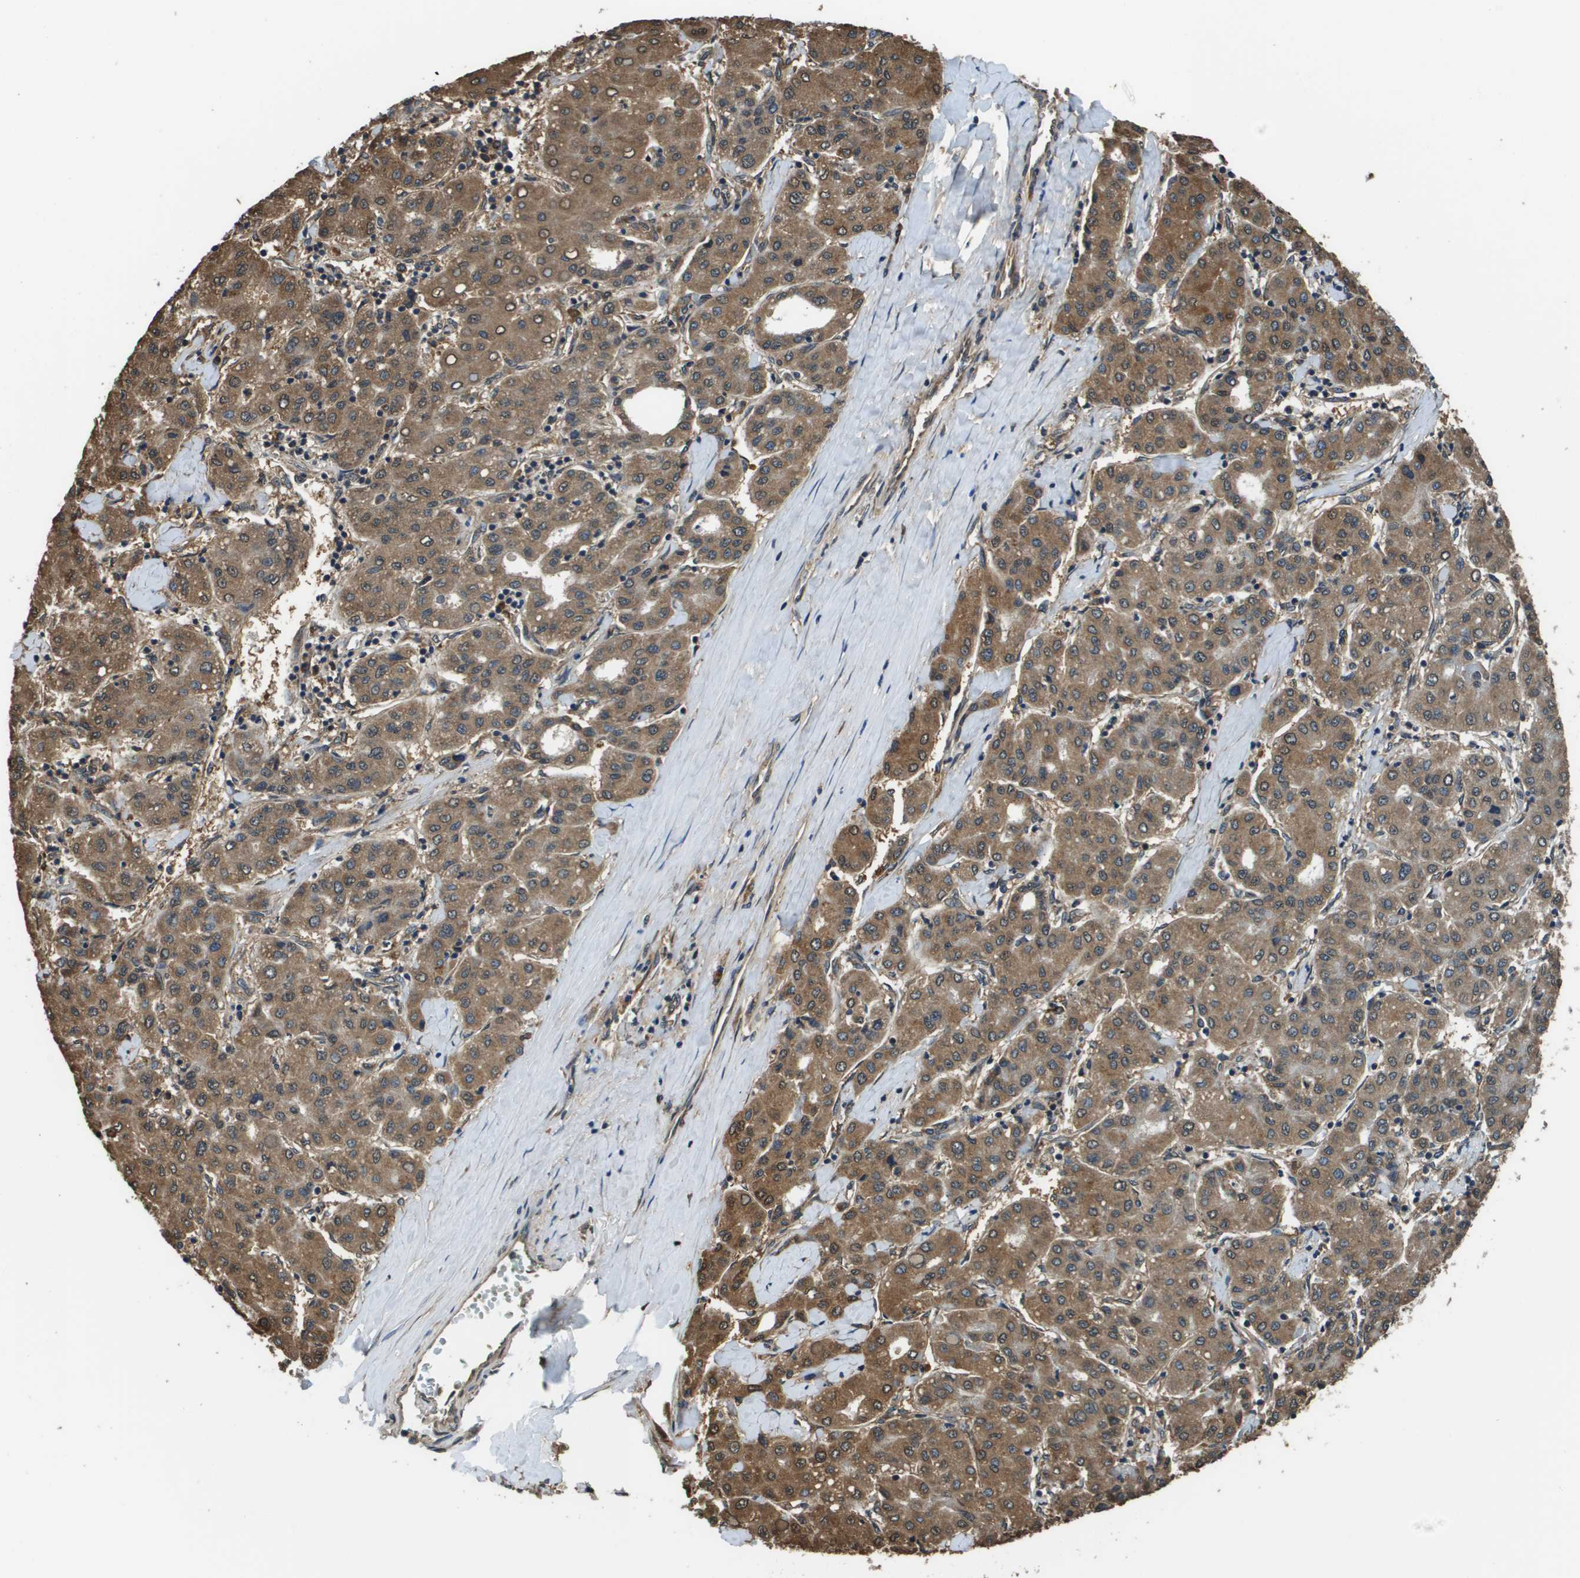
{"staining": {"intensity": "moderate", "quantity": ">75%", "location": "cytoplasmic/membranous"}, "tissue": "liver cancer", "cell_type": "Tumor cells", "image_type": "cancer", "snomed": [{"axis": "morphology", "description": "Carcinoma, Hepatocellular, NOS"}, {"axis": "topography", "description": "Liver"}], "caption": "This micrograph exhibits hepatocellular carcinoma (liver) stained with IHC to label a protein in brown. The cytoplasmic/membranous of tumor cells show moderate positivity for the protein. Nuclei are counter-stained blue.", "gene": "SEC62", "patient": {"sex": "male", "age": 65}}